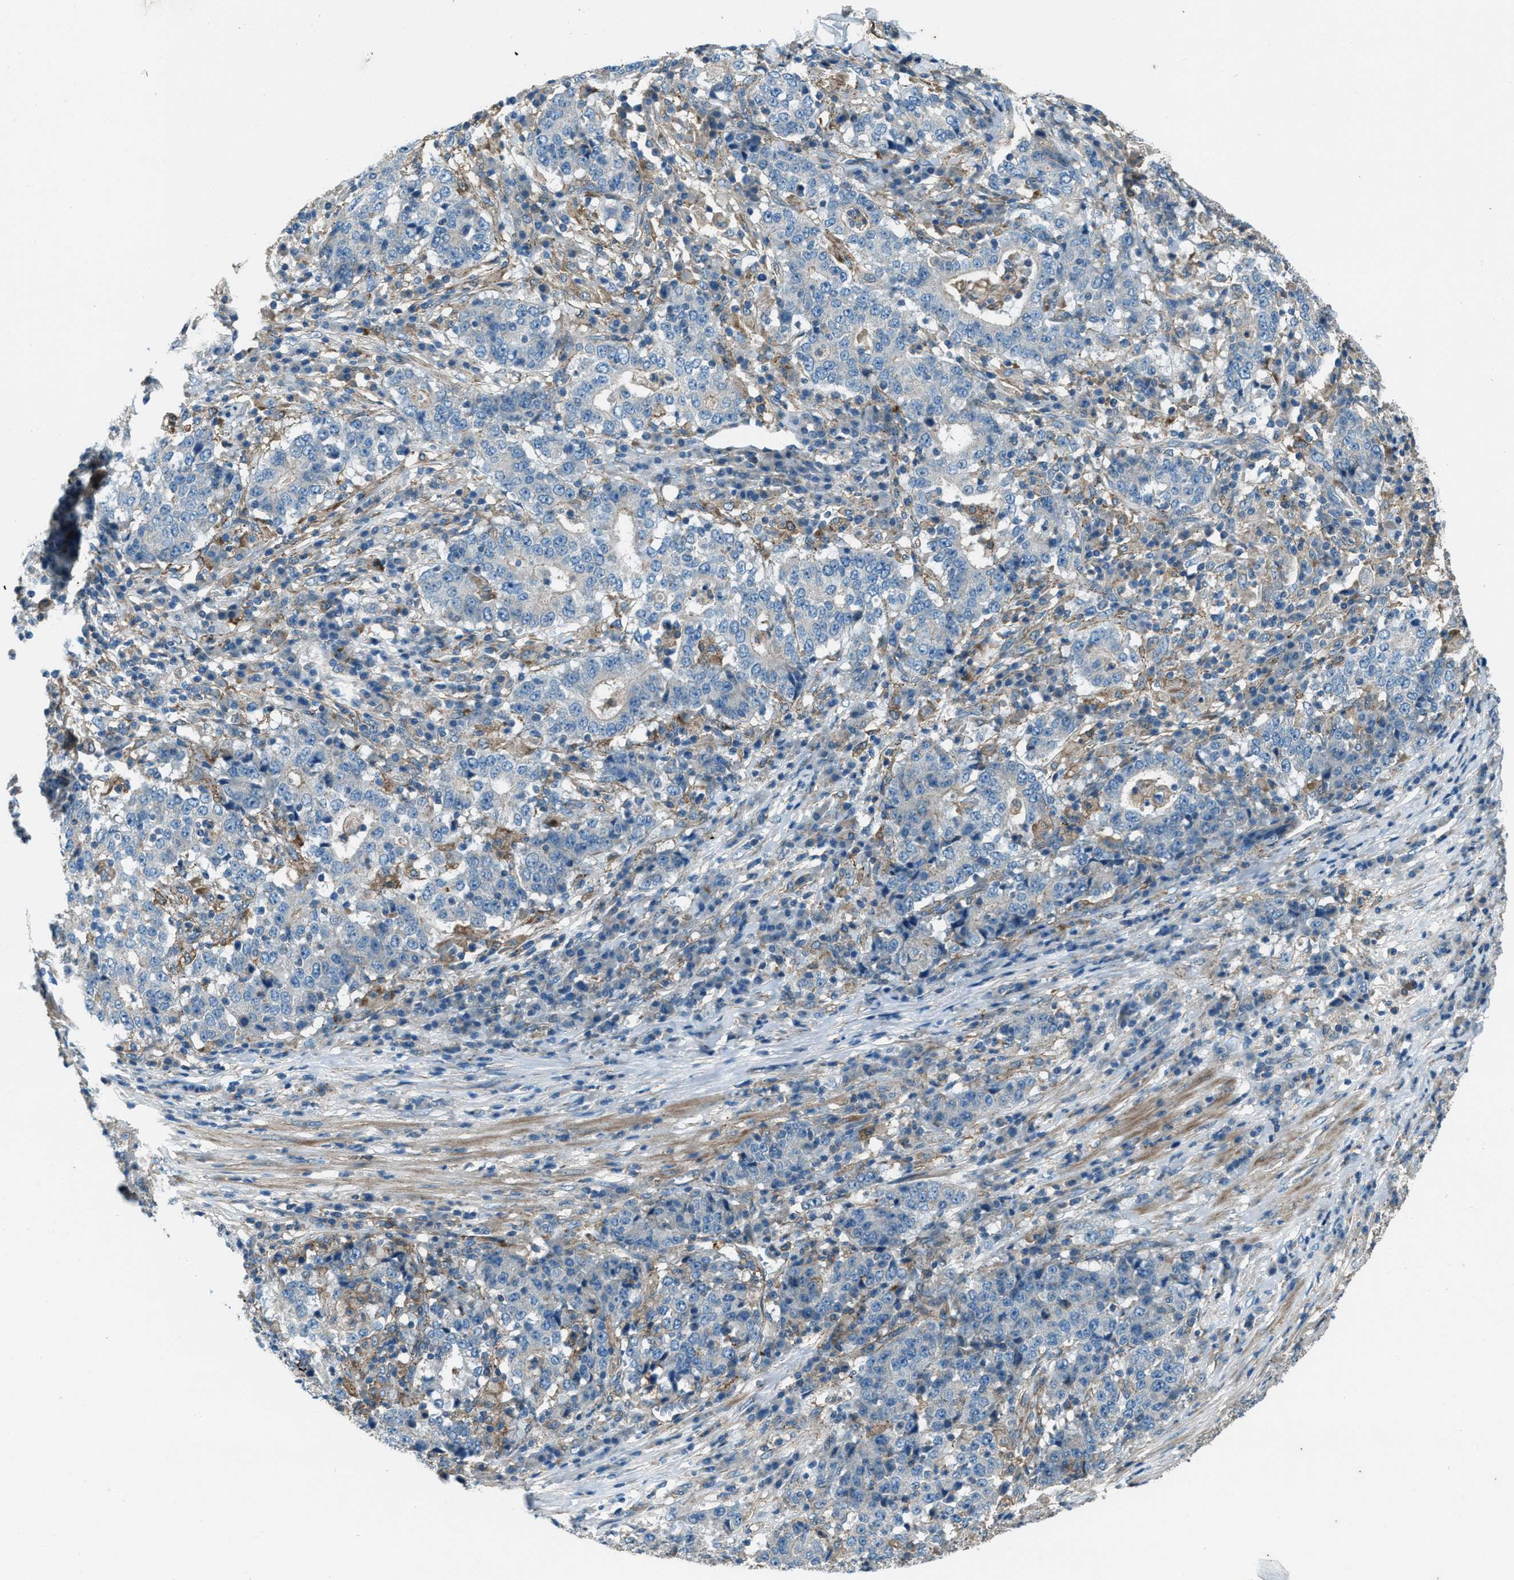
{"staining": {"intensity": "negative", "quantity": "none", "location": "none"}, "tissue": "stomach cancer", "cell_type": "Tumor cells", "image_type": "cancer", "snomed": [{"axis": "morphology", "description": "Adenocarcinoma, NOS"}, {"axis": "topography", "description": "Stomach"}], "caption": "IHC micrograph of stomach cancer stained for a protein (brown), which demonstrates no staining in tumor cells.", "gene": "SVIL", "patient": {"sex": "male", "age": 59}}